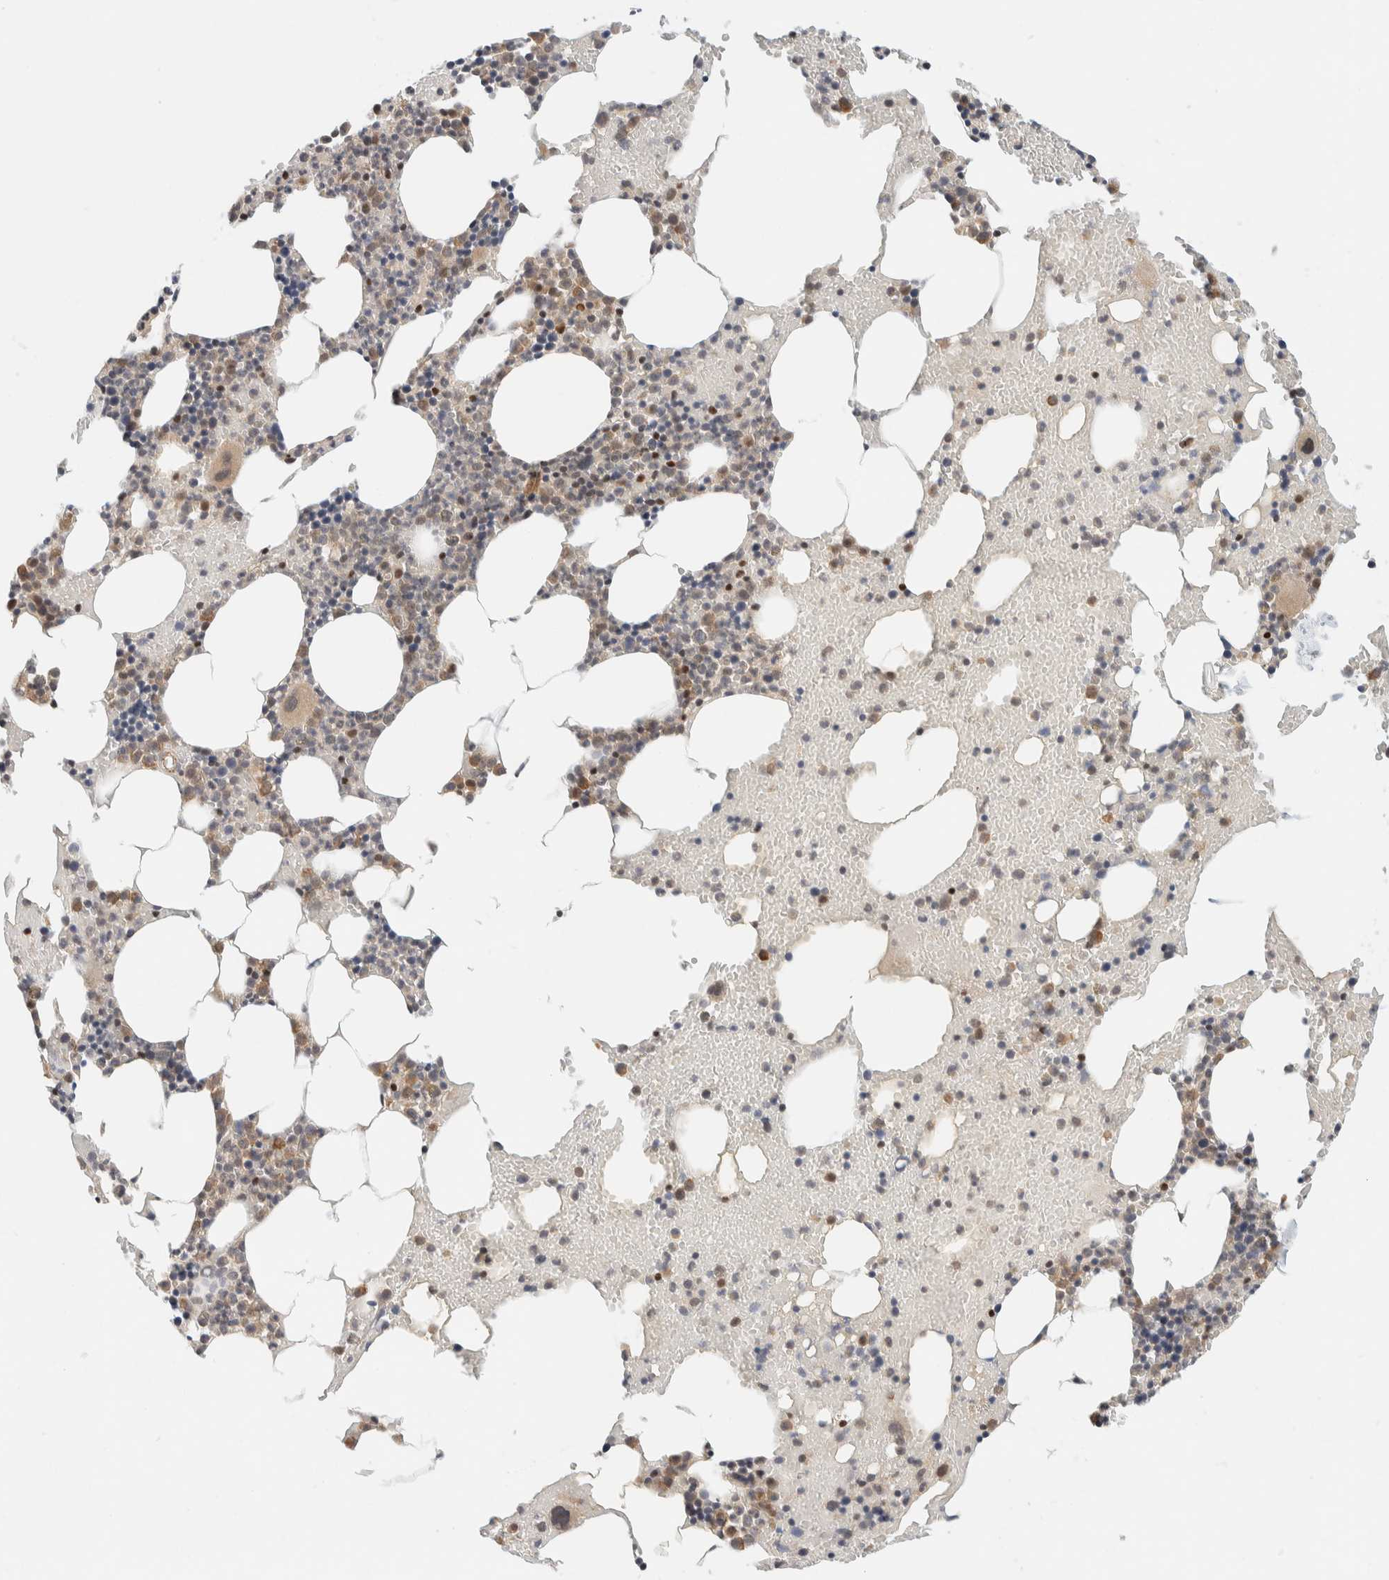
{"staining": {"intensity": "moderate", "quantity": "25%-75%", "location": "cytoplasmic/membranous"}, "tissue": "bone marrow", "cell_type": "Hematopoietic cells", "image_type": "normal", "snomed": [{"axis": "morphology", "description": "Normal tissue, NOS"}, {"axis": "morphology", "description": "Inflammation, NOS"}, {"axis": "topography", "description": "Bone marrow"}], "caption": "An immunohistochemistry (IHC) micrograph of normal tissue is shown. Protein staining in brown shows moderate cytoplasmic/membranous positivity in bone marrow within hematopoietic cells.", "gene": "C8orf76", "patient": {"sex": "male", "age": 68}}